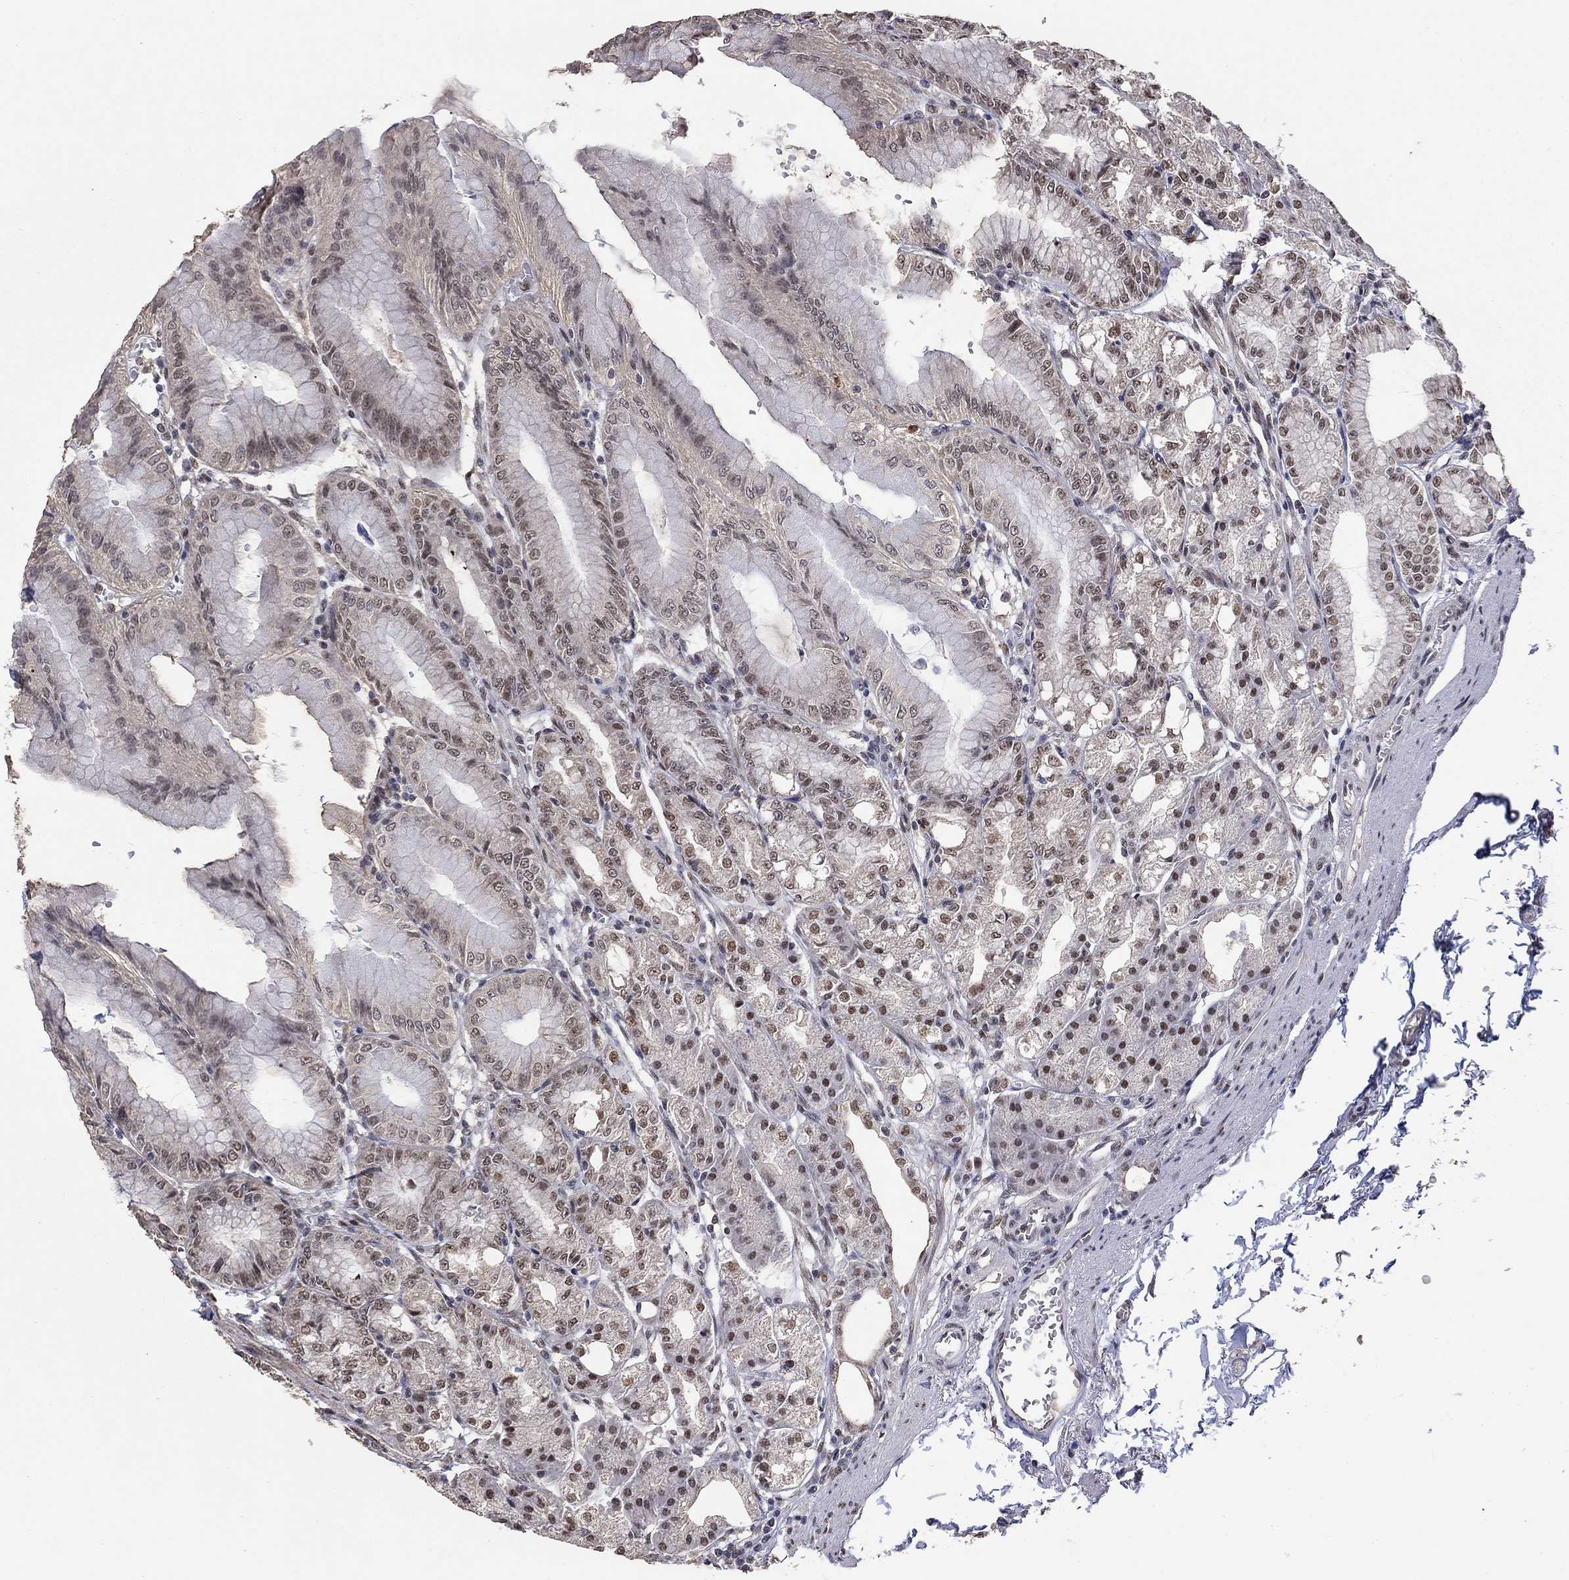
{"staining": {"intensity": "strong", "quantity": "<25%", "location": "nuclear"}, "tissue": "stomach", "cell_type": "Glandular cells", "image_type": "normal", "snomed": [{"axis": "morphology", "description": "Normal tissue, NOS"}, {"axis": "topography", "description": "Stomach"}], "caption": "This histopathology image reveals unremarkable stomach stained with IHC to label a protein in brown. The nuclear of glandular cells show strong positivity for the protein. Nuclei are counter-stained blue.", "gene": "GRIA3", "patient": {"sex": "male", "age": 71}}